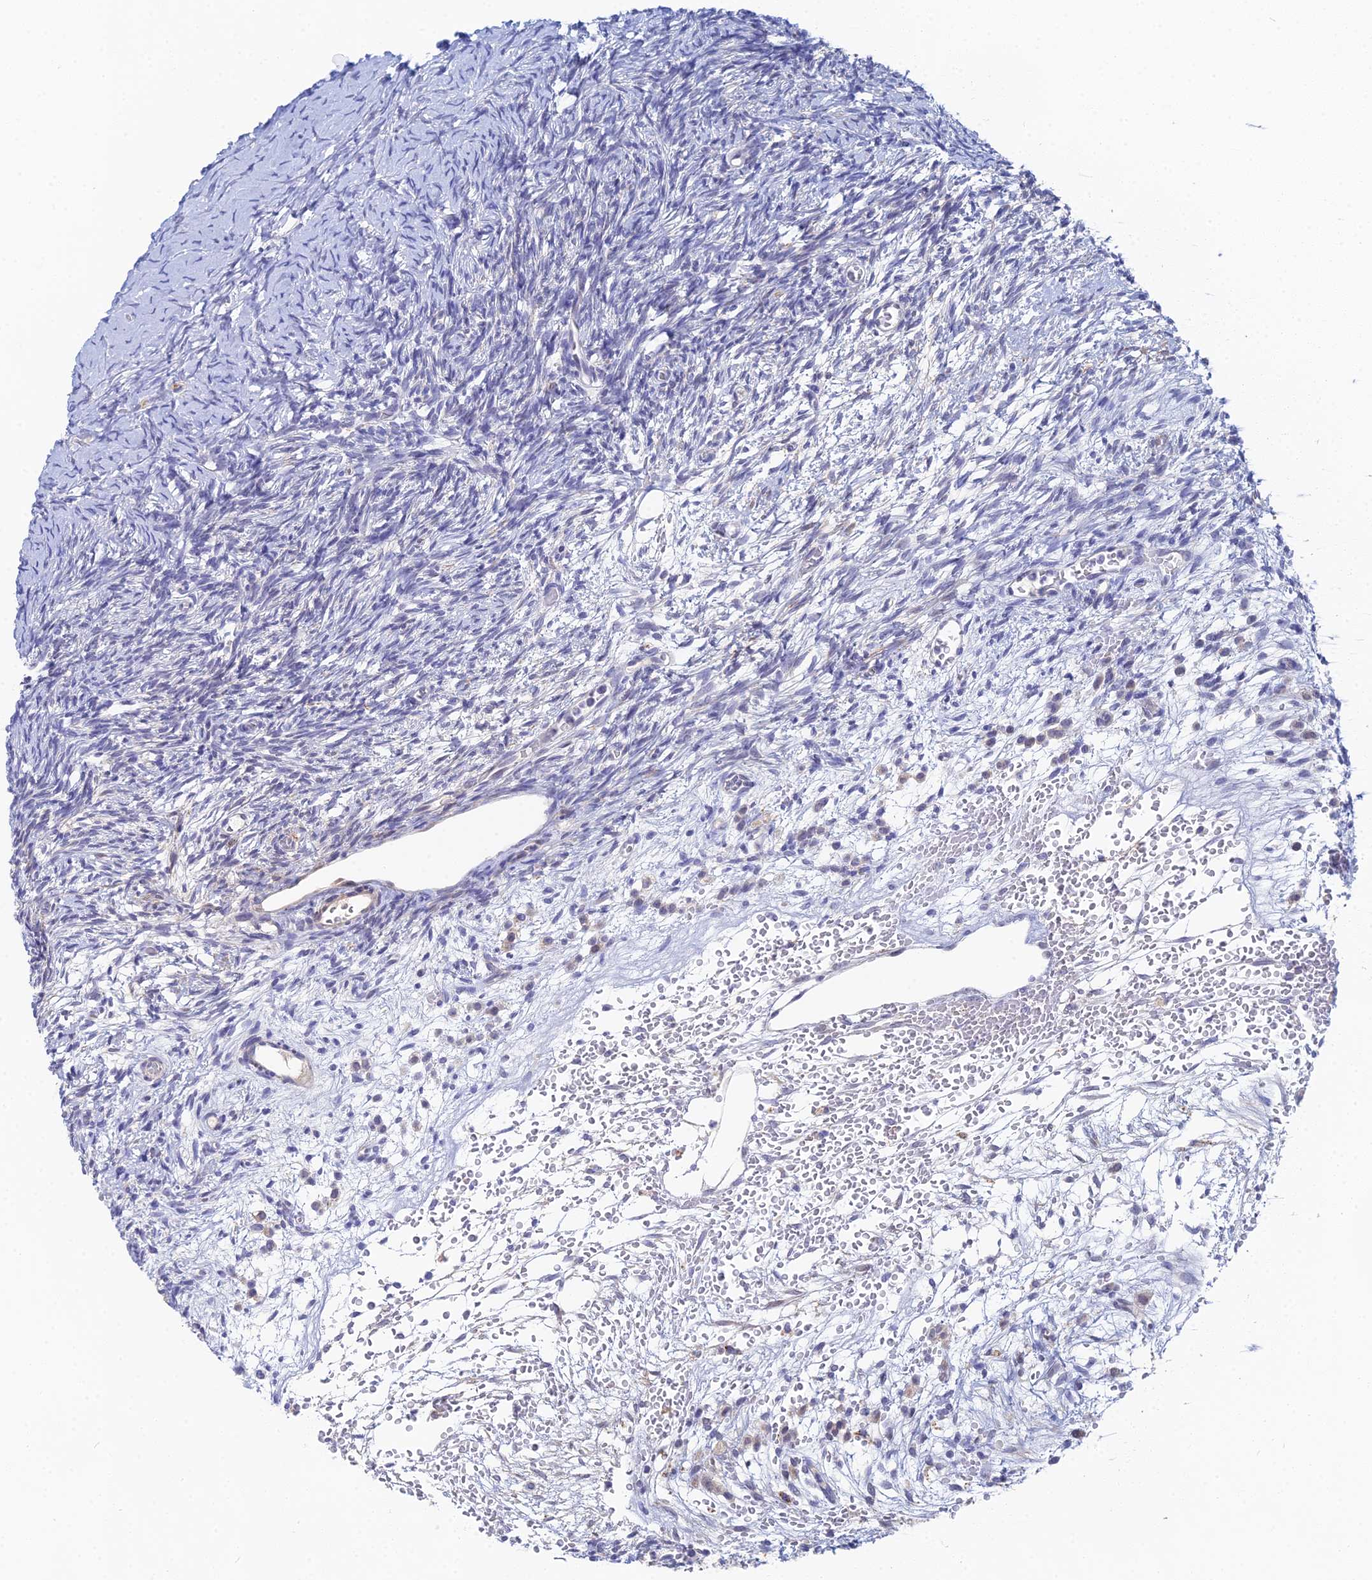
{"staining": {"intensity": "negative", "quantity": "none", "location": "none"}, "tissue": "ovary", "cell_type": "Follicle cells", "image_type": "normal", "snomed": [{"axis": "morphology", "description": "Normal tissue, NOS"}, {"axis": "topography", "description": "Ovary"}], "caption": "Follicle cells are negative for protein expression in unremarkable human ovary.", "gene": "DNAH14", "patient": {"sex": "female", "age": 39}}